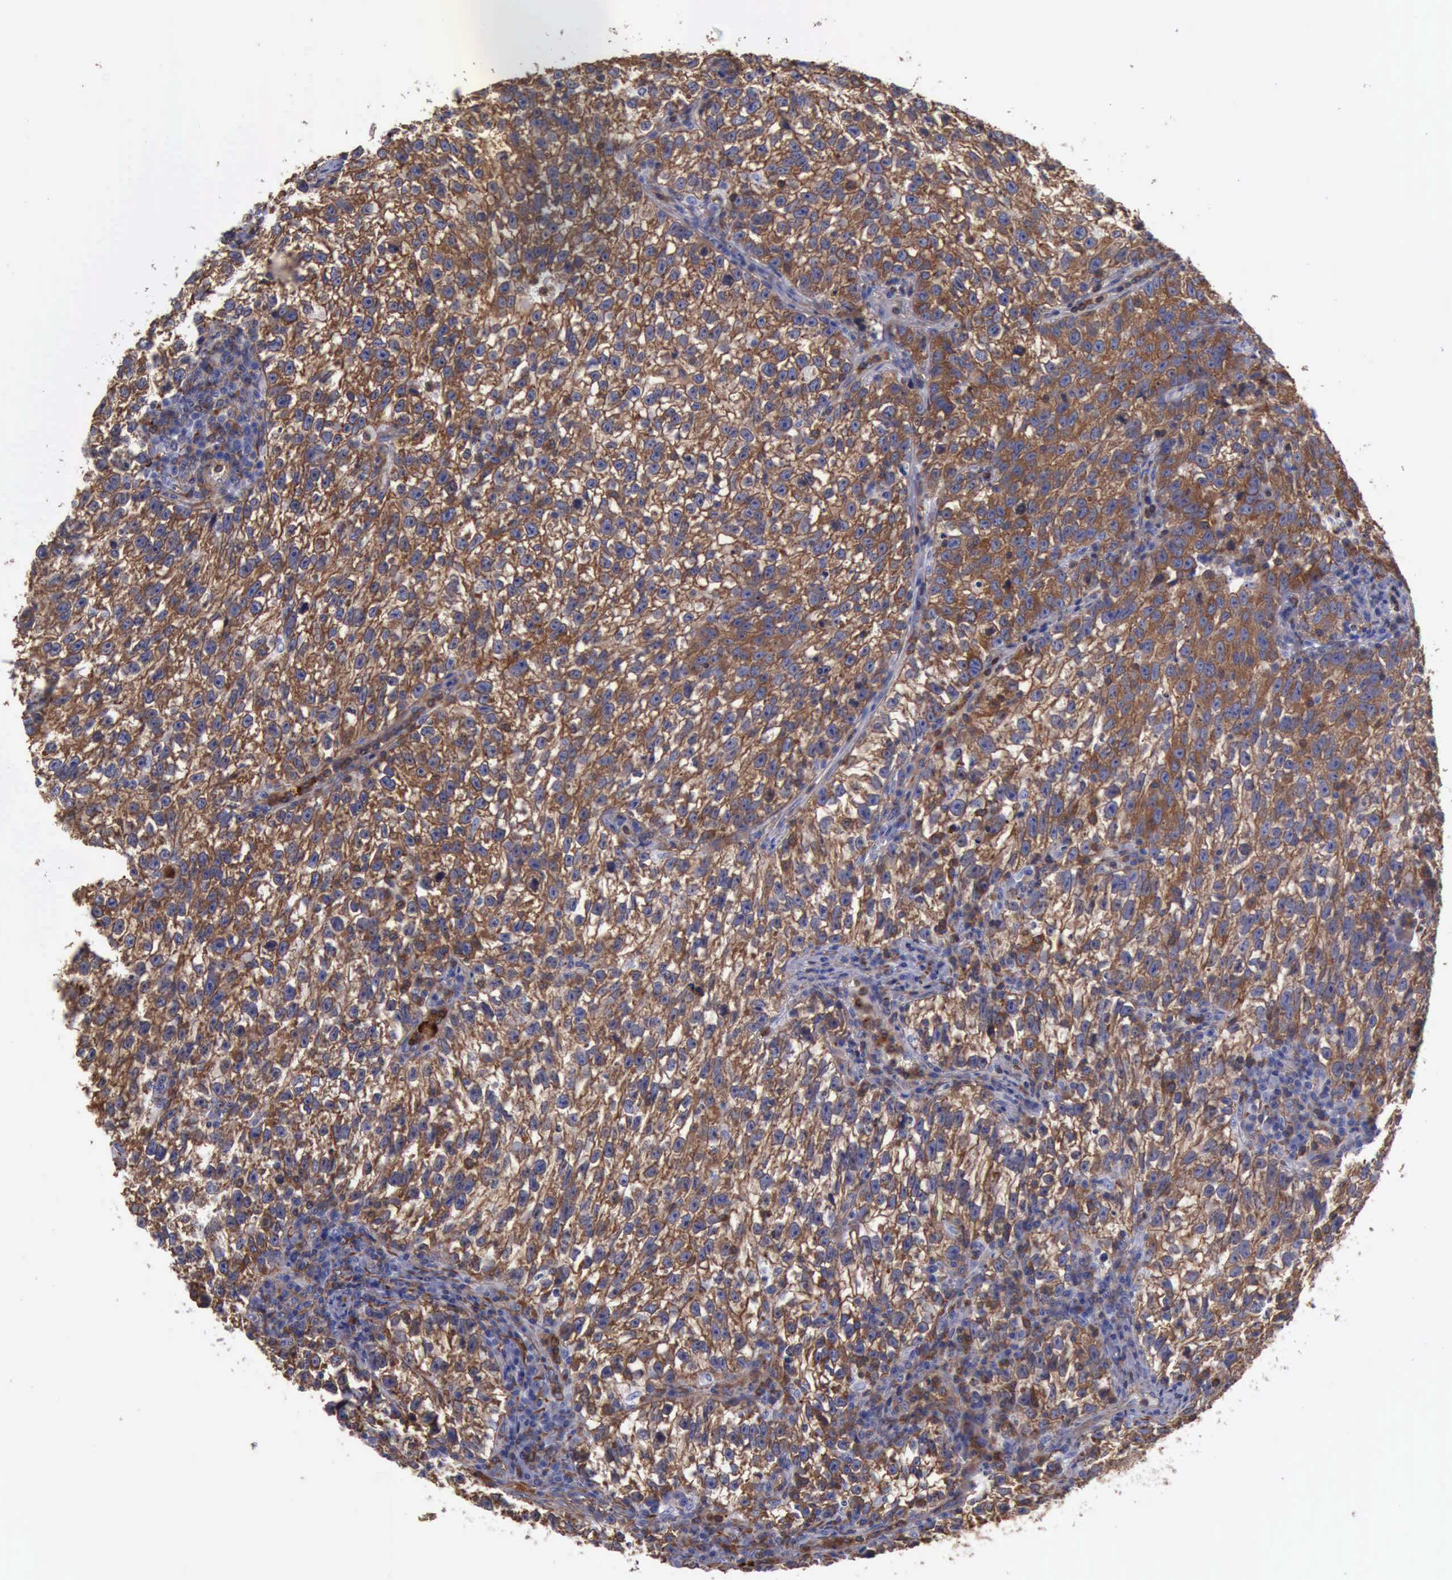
{"staining": {"intensity": "strong", "quantity": ">75%", "location": "cytoplasmic/membranous"}, "tissue": "testis cancer", "cell_type": "Tumor cells", "image_type": "cancer", "snomed": [{"axis": "morphology", "description": "Seminoma, NOS"}, {"axis": "topography", "description": "Testis"}], "caption": "Testis cancer stained with a protein marker displays strong staining in tumor cells.", "gene": "FLNA", "patient": {"sex": "male", "age": 38}}